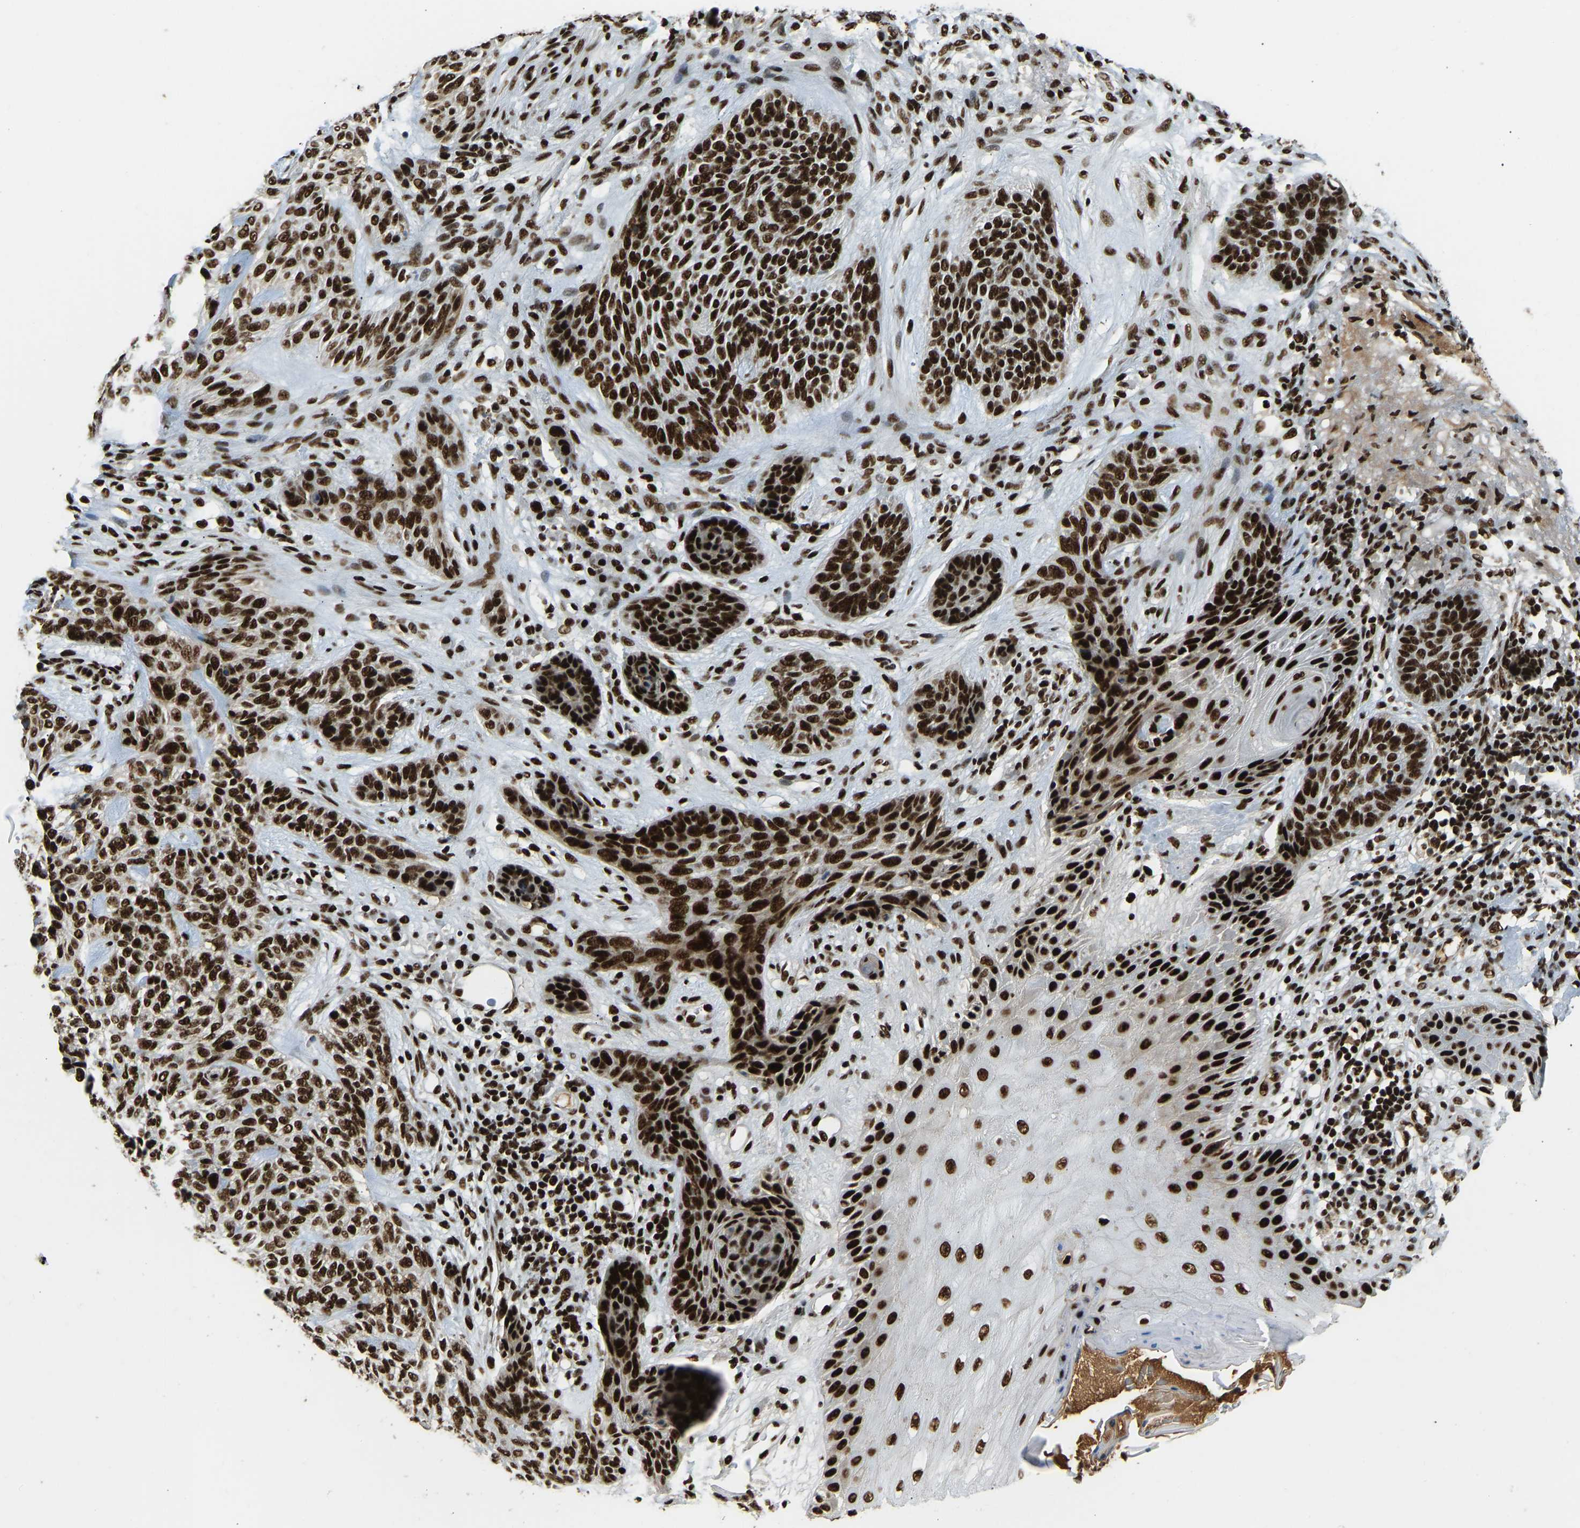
{"staining": {"intensity": "strong", "quantity": ">75%", "location": "nuclear"}, "tissue": "skin cancer", "cell_type": "Tumor cells", "image_type": "cancer", "snomed": [{"axis": "morphology", "description": "Basal cell carcinoma"}, {"axis": "topography", "description": "Skin"}], "caption": "Skin cancer stained with a brown dye reveals strong nuclear positive positivity in about >75% of tumor cells.", "gene": "FOXK1", "patient": {"sex": "male", "age": 55}}